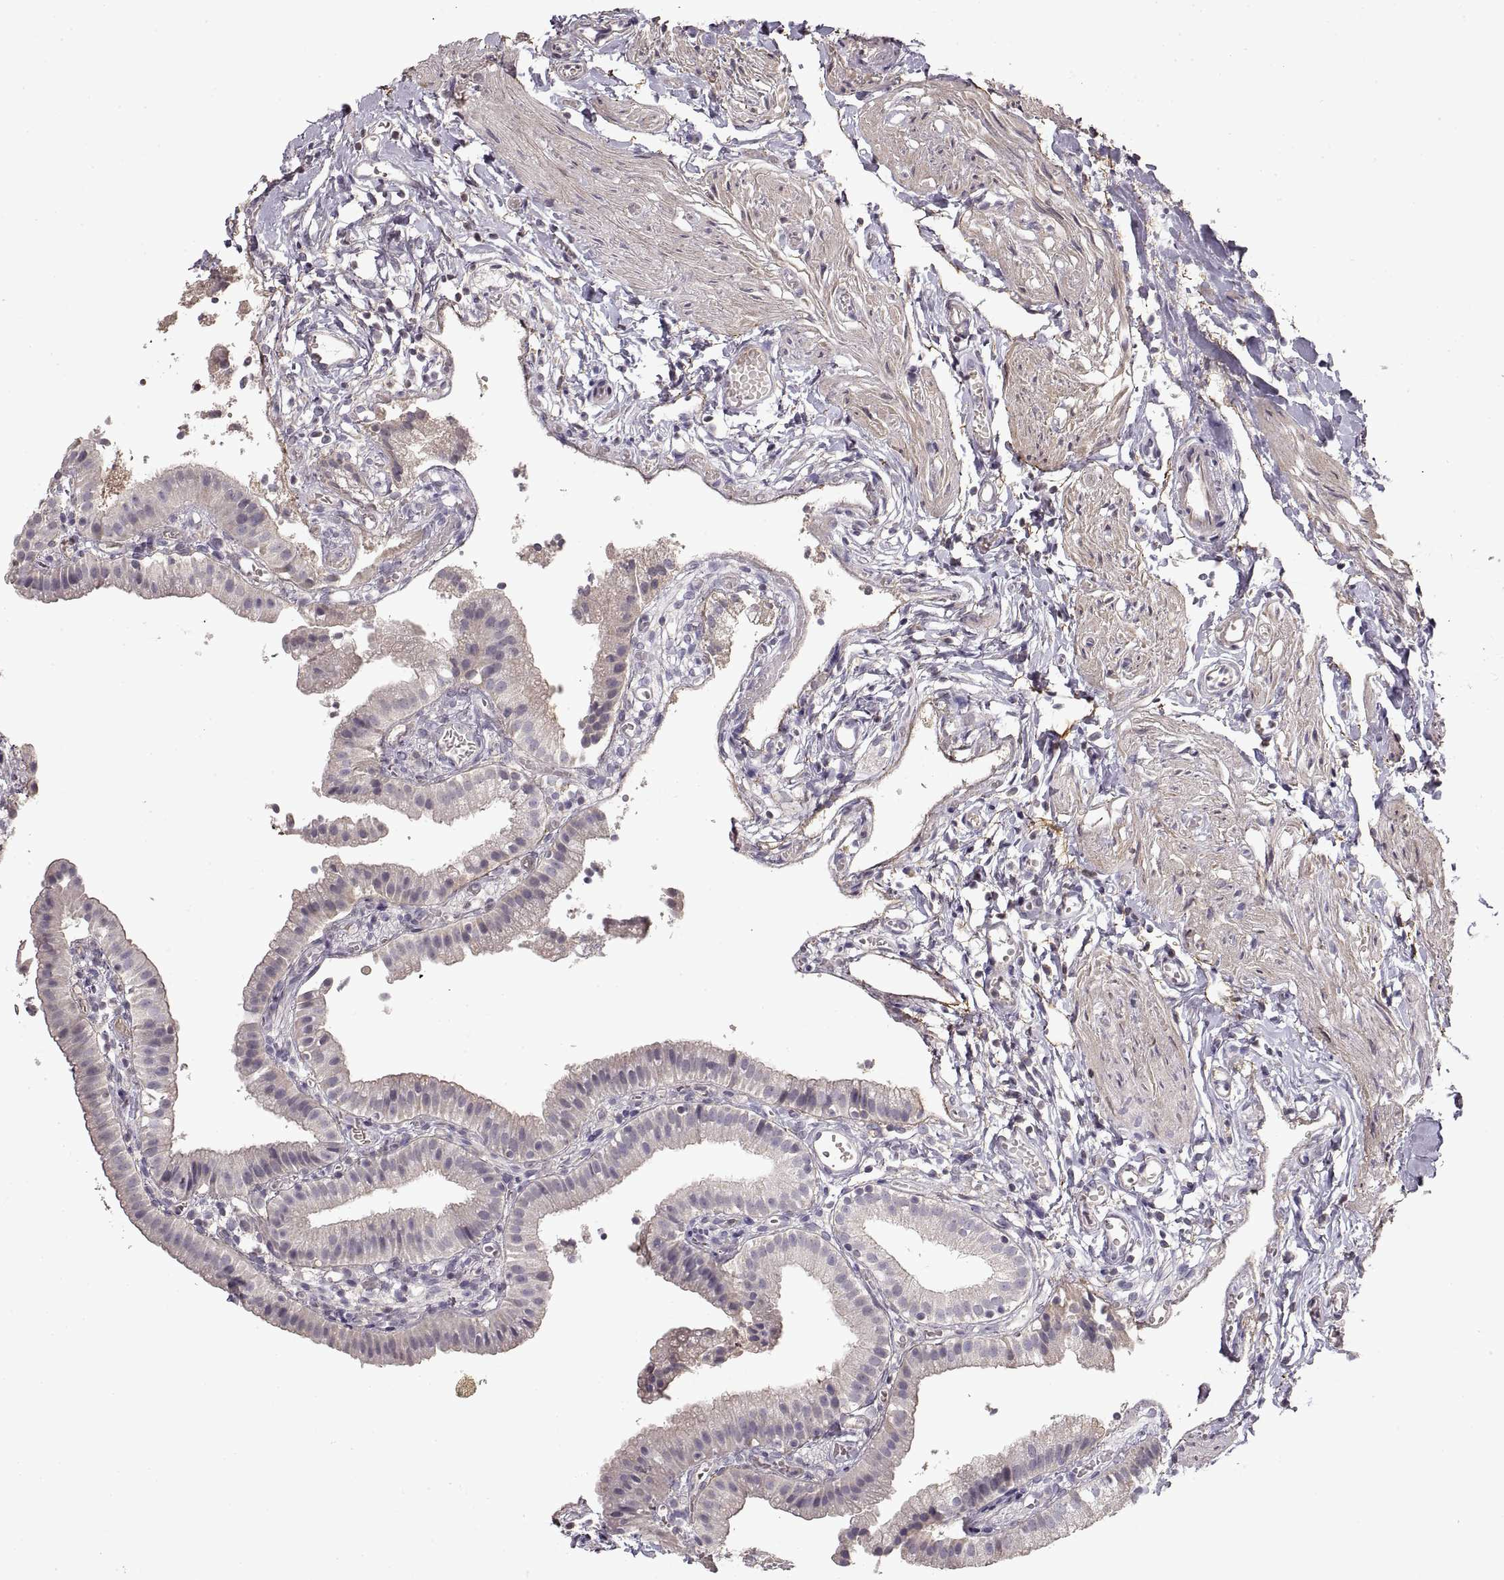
{"staining": {"intensity": "negative", "quantity": "none", "location": "none"}, "tissue": "gallbladder", "cell_type": "Glandular cells", "image_type": "normal", "snomed": [{"axis": "morphology", "description": "Normal tissue, NOS"}, {"axis": "topography", "description": "Gallbladder"}], "caption": "Micrograph shows no significant protein positivity in glandular cells of normal gallbladder. (Immunohistochemistry, brightfield microscopy, high magnification).", "gene": "ADAM11", "patient": {"sex": "female", "age": 47}}